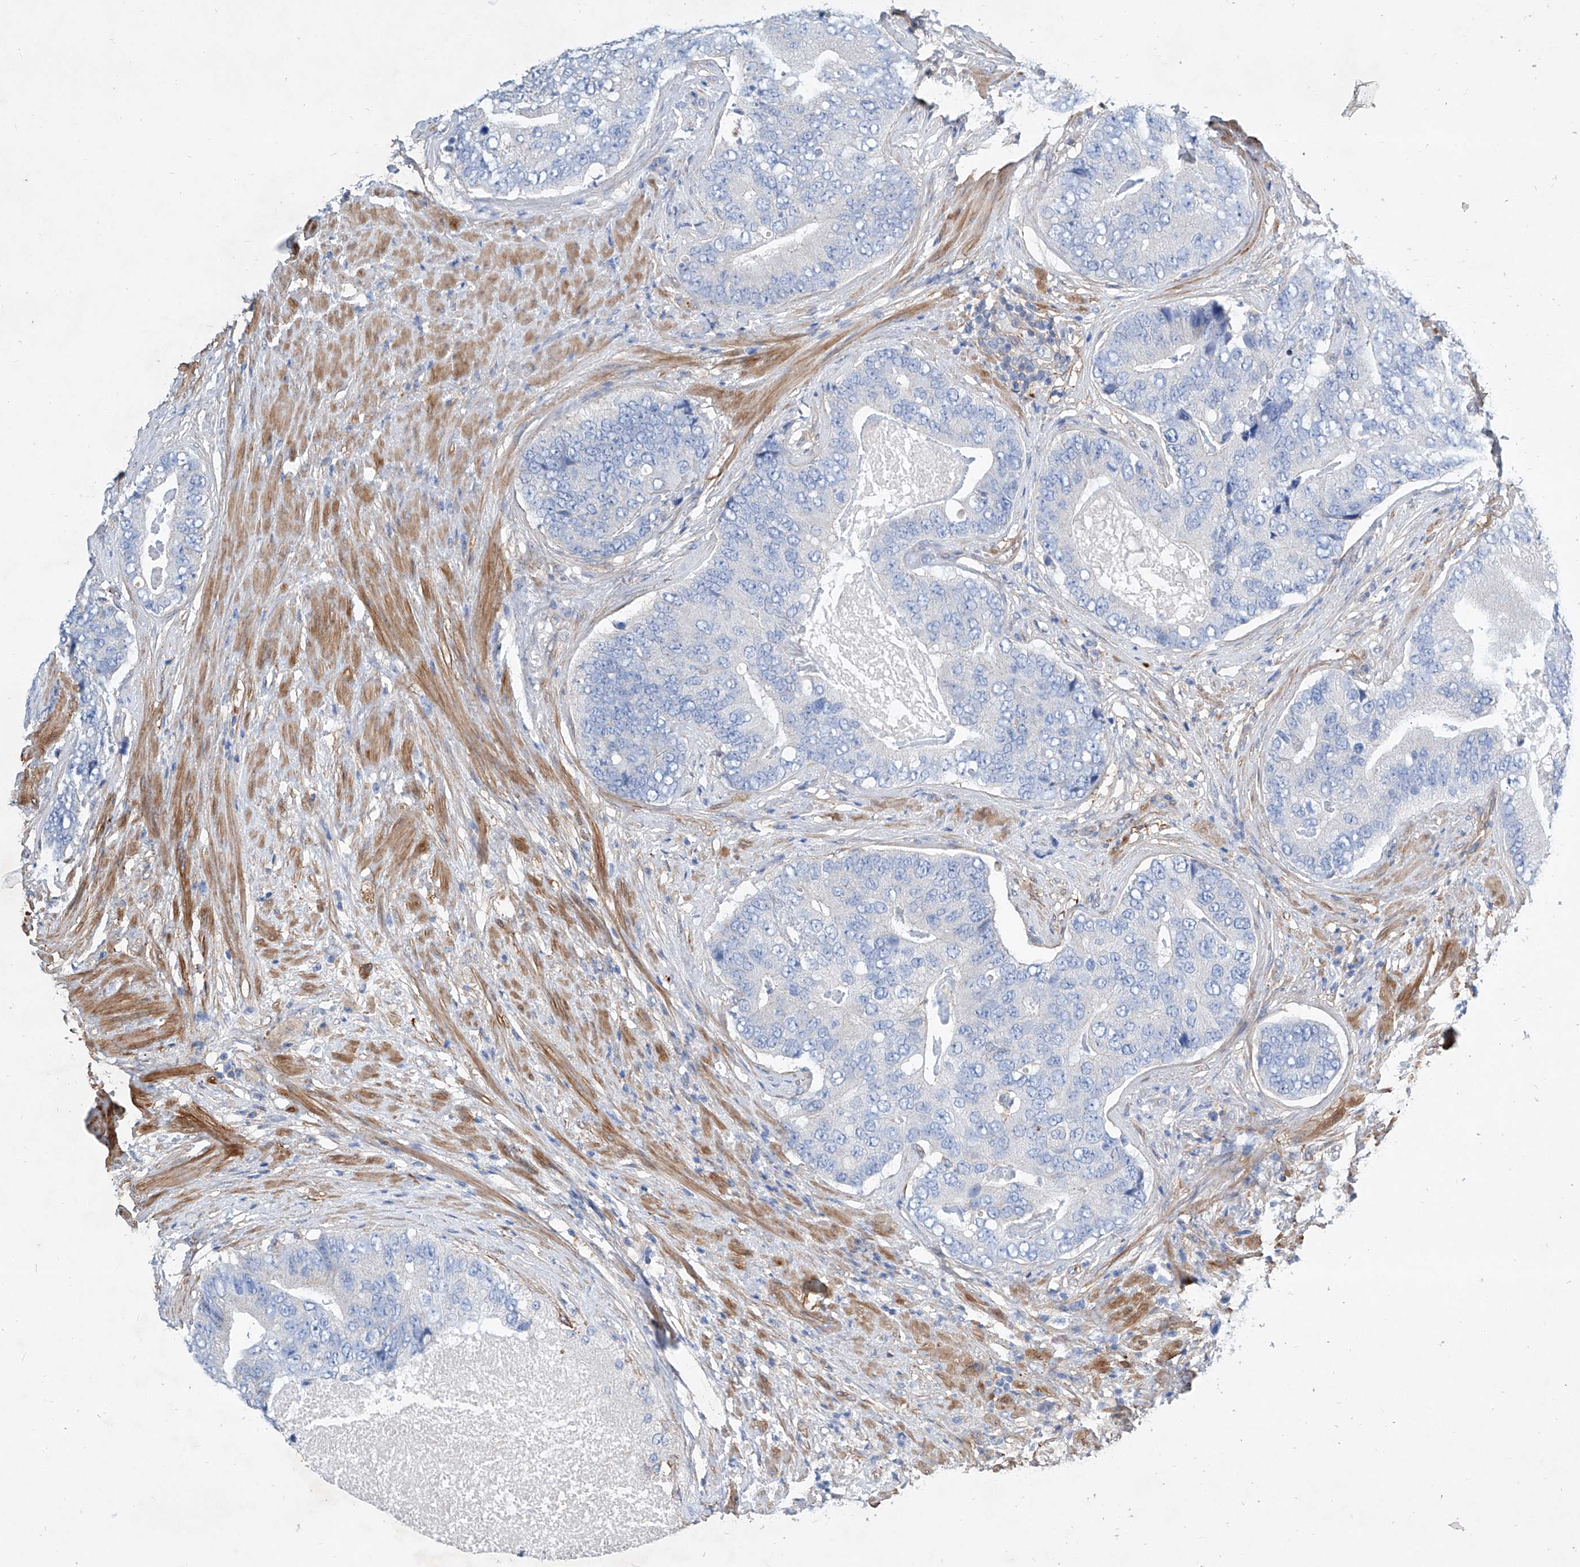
{"staining": {"intensity": "negative", "quantity": "none", "location": "none"}, "tissue": "prostate cancer", "cell_type": "Tumor cells", "image_type": "cancer", "snomed": [{"axis": "morphology", "description": "Adenocarcinoma, High grade"}, {"axis": "topography", "description": "Prostate"}], "caption": "Immunohistochemical staining of human high-grade adenocarcinoma (prostate) displays no significant staining in tumor cells. (DAB IHC with hematoxylin counter stain).", "gene": "TAS2R60", "patient": {"sex": "male", "age": 70}}